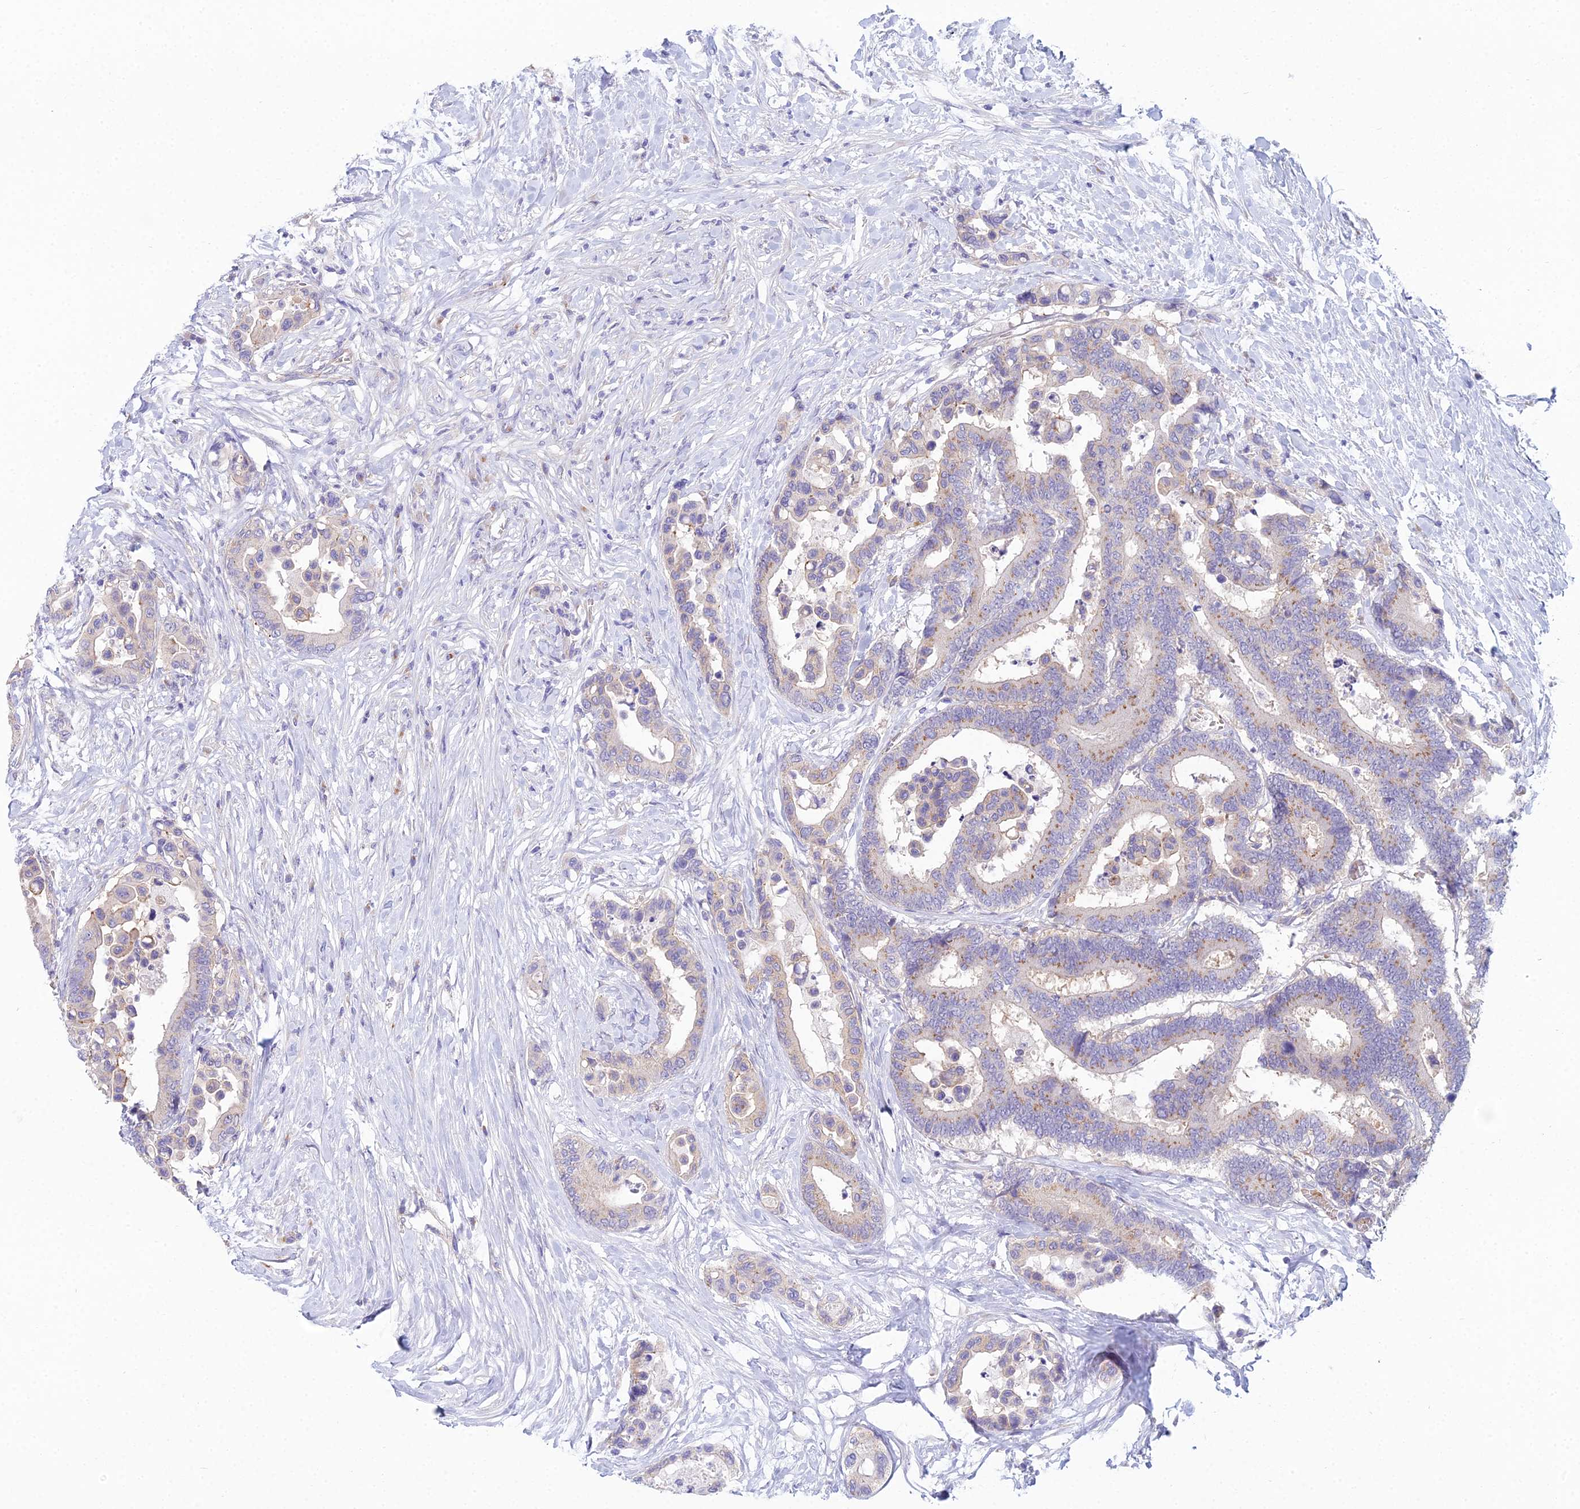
{"staining": {"intensity": "moderate", "quantity": "<25%", "location": "cytoplasmic/membranous"}, "tissue": "colorectal cancer", "cell_type": "Tumor cells", "image_type": "cancer", "snomed": [{"axis": "morphology", "description": "Normal tissue, NOS"}, {"axis": "morphology", "description": "Adenocarcinoma, NOS"}, {"axis": "topography", "description": "Colon"}], "caption": "Protein staining by IHC demonstrates moderate cytoplasmic/membranous staining in approximately <25% of tumor cells in colorectal adenocarcinoma. The staining is performed using DAB (3,3'-diaminobenzidine) brown chromogen to label protein expression. The nuclei are counter-stained blue using hematoxylin.", "gene": "ZNF564", "patient": {"sex": "male", "age": 82}}